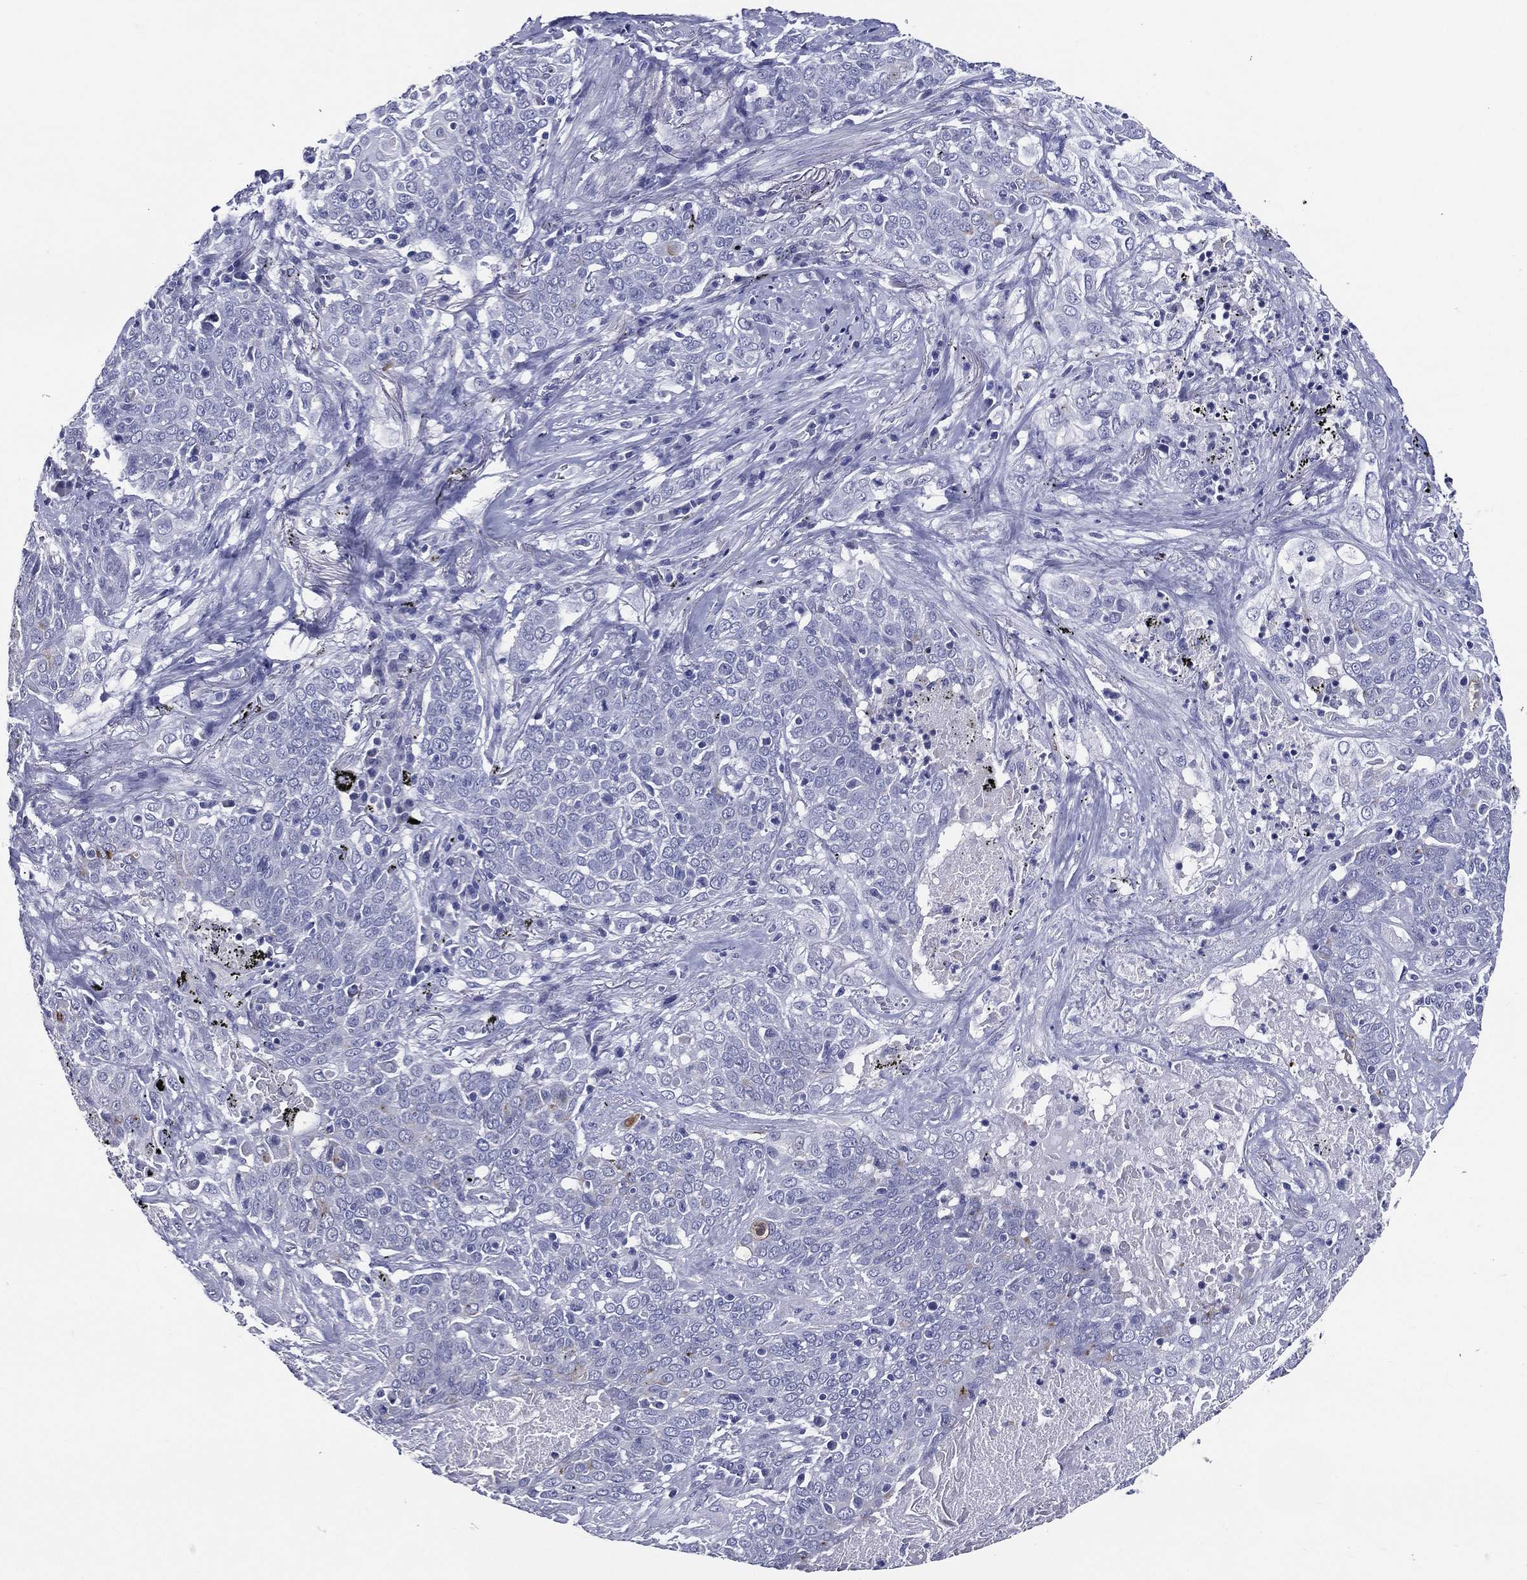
{"staining": {"intensity": "negative", "quantity": "none", "location": "none"}, "tissue": "lung cancer", "cell_type": "Tumor cells", "image_type": "cancer", "snomed": [{"axis": "morphology", "description": "Squamous cell carcinoma, NOS"}, {"axis": "topography", "description": "Lung"}], "caption": "An IHC photomicrograph of lung cancer is shown. There is no staining in tumor cells of lung cancer.", "gene": "ACE2", "patient": {"sex": "male", "age": 82}}